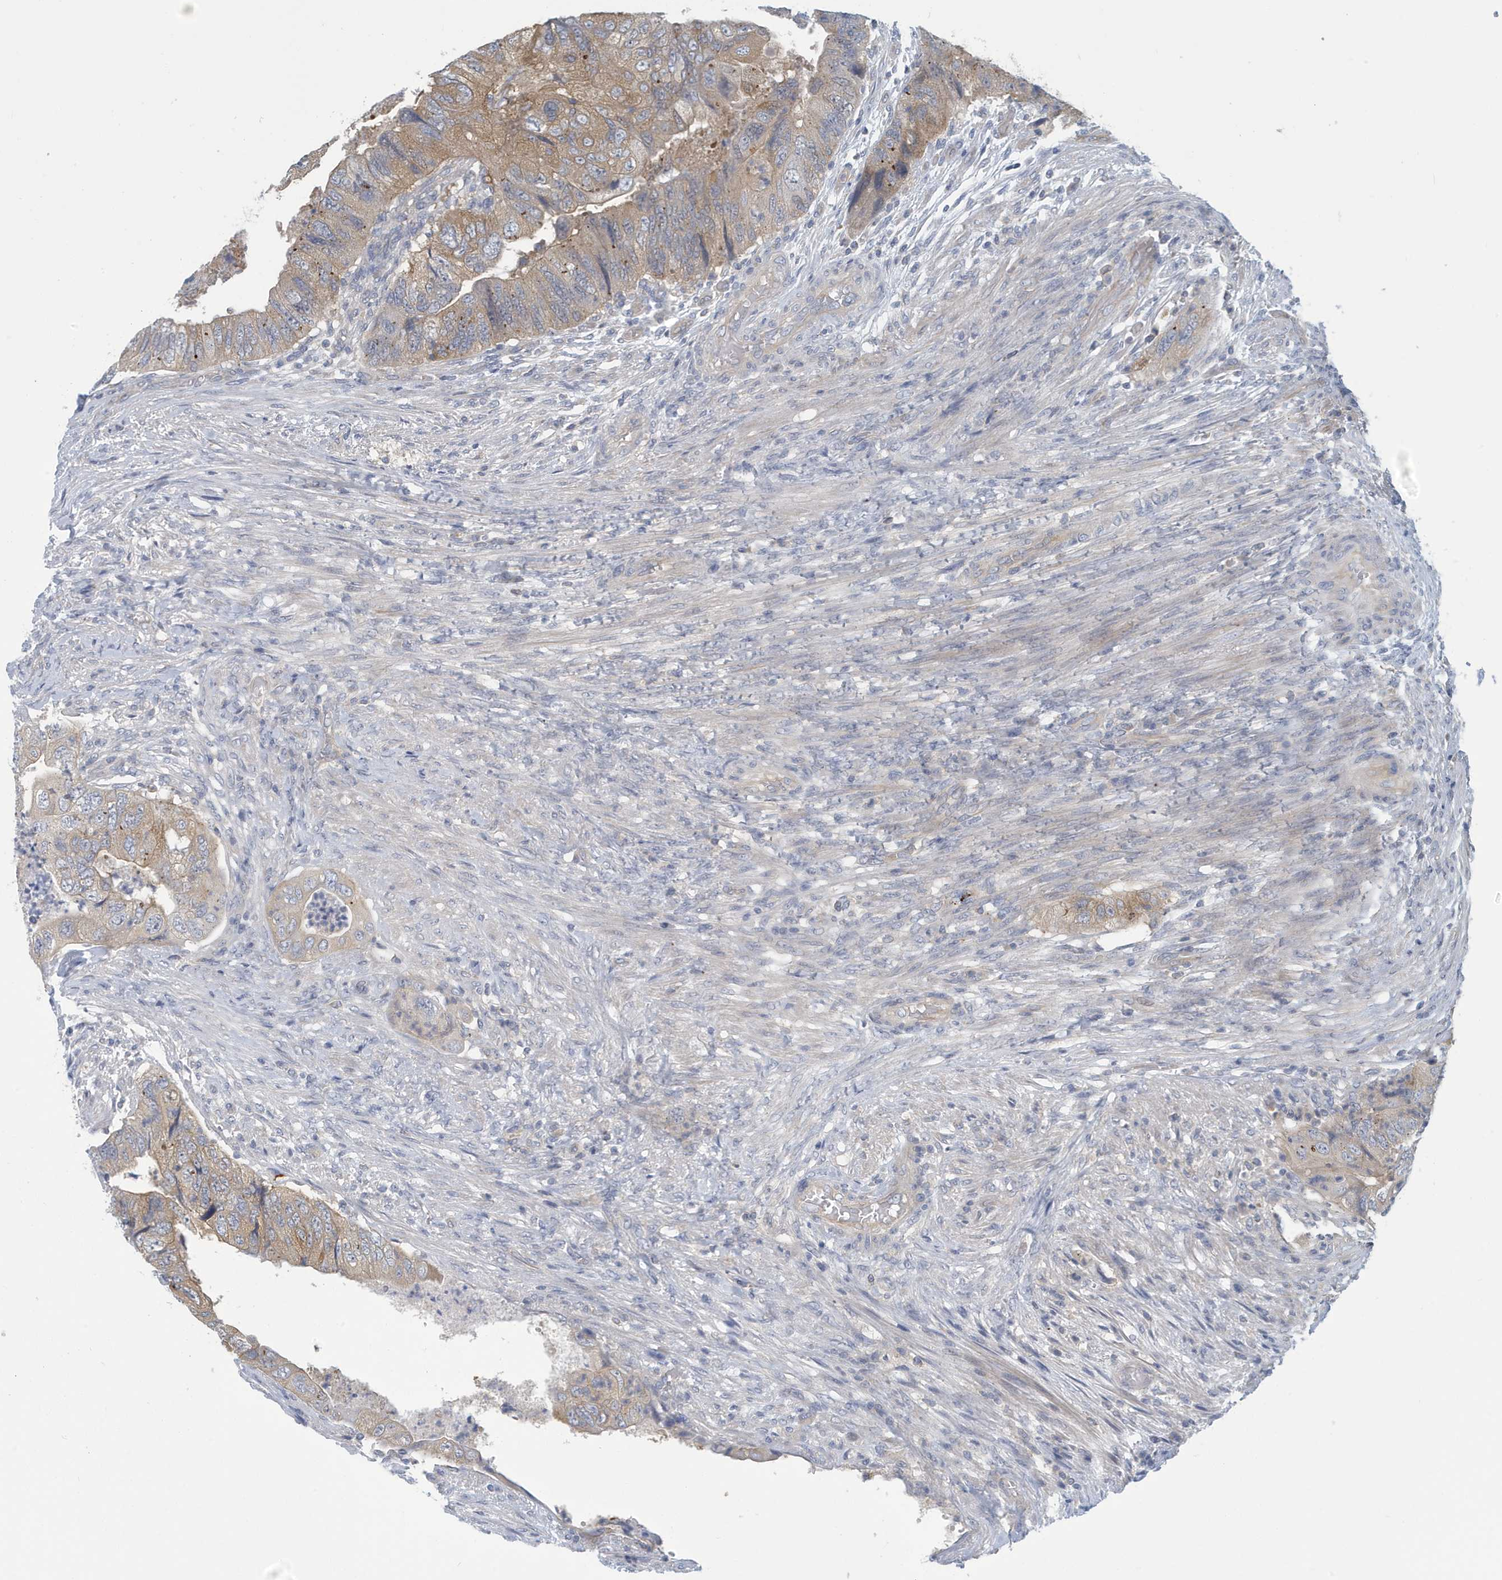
{"staining": {"intensity": "moderate", "quantity": ">75%", "location": "cytoplasmic/membranous"}, "tissue": "colorectal cancer", "cell_type": "Tumor cells", "image_type": "cancer", "snomed": [{"axis": "morphology", "description": "Adenocarcinoma, NOS"}, {"axis": "topography", "description": "Rectum"}], "caption": "This image demonstrates immunohistochemistry (IHC) staining of colorectal cancer (adenocarcinoma), with medium moderate cytoplasmic/membranous expression in about >75% of tumor cells.", "gene": "VTA1", "patient": {"sex": "male", "age": 63}}